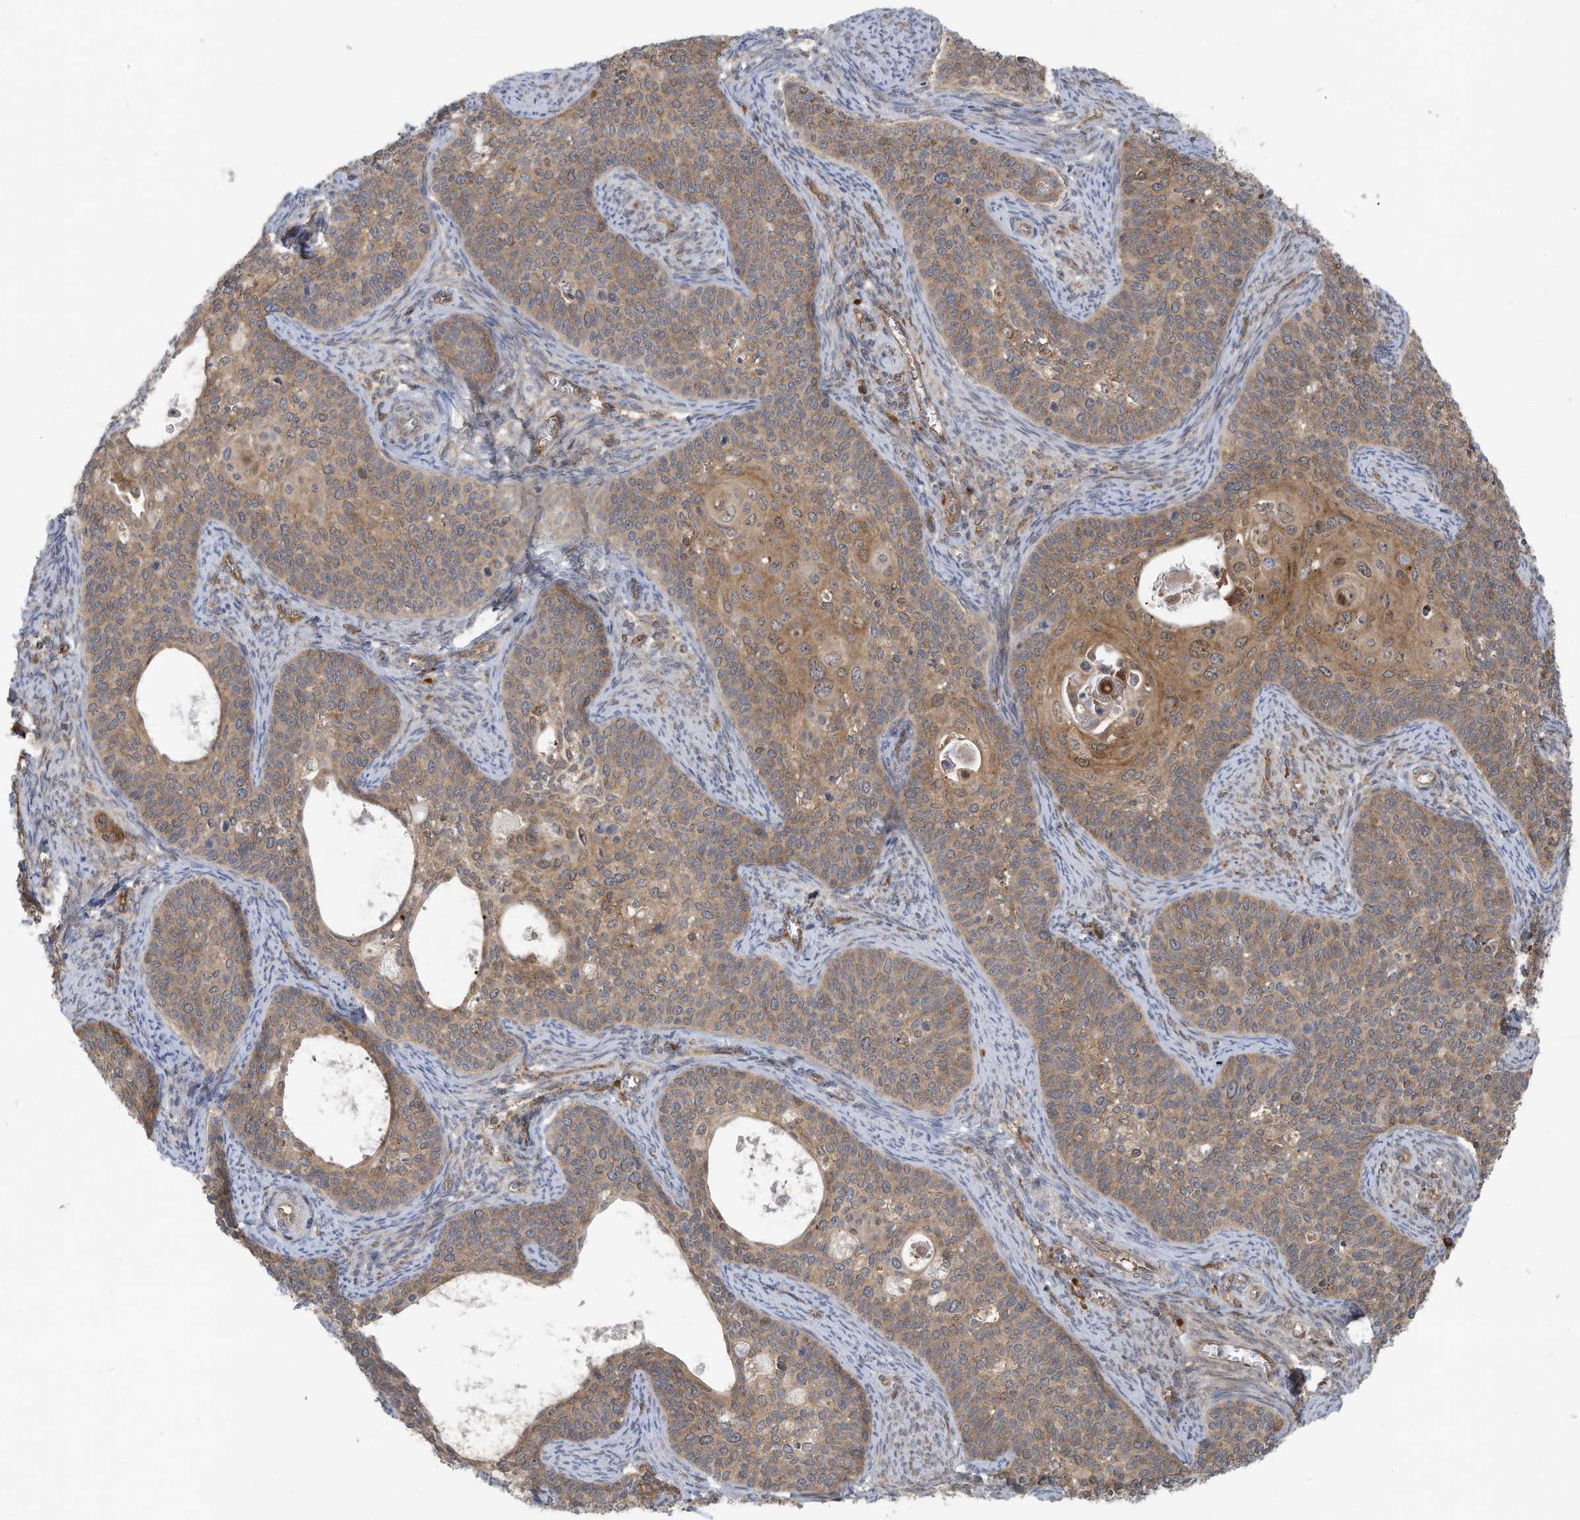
{"staining": {"intensity": "moderate", "quantity": ">75%", "location": "cytoplasmic/membranous"}, "tissue": "cervical cancer", "cell_type": "Tumor cells", "image_type": "cancer", "snomed": [{"axis": "morphology", "description": "Squamous cell carcinoma, NOS"}, {"axis": "topography", "description": "Cervix"}], "caption": "Moderate cytoplasmic/membranous protein staining is appreciated in about >75% of tumor cells in cervical cancer (squamous cell carcinoma).", "gene": "USE1", "patient": {"sex": "female", "age": 33}}